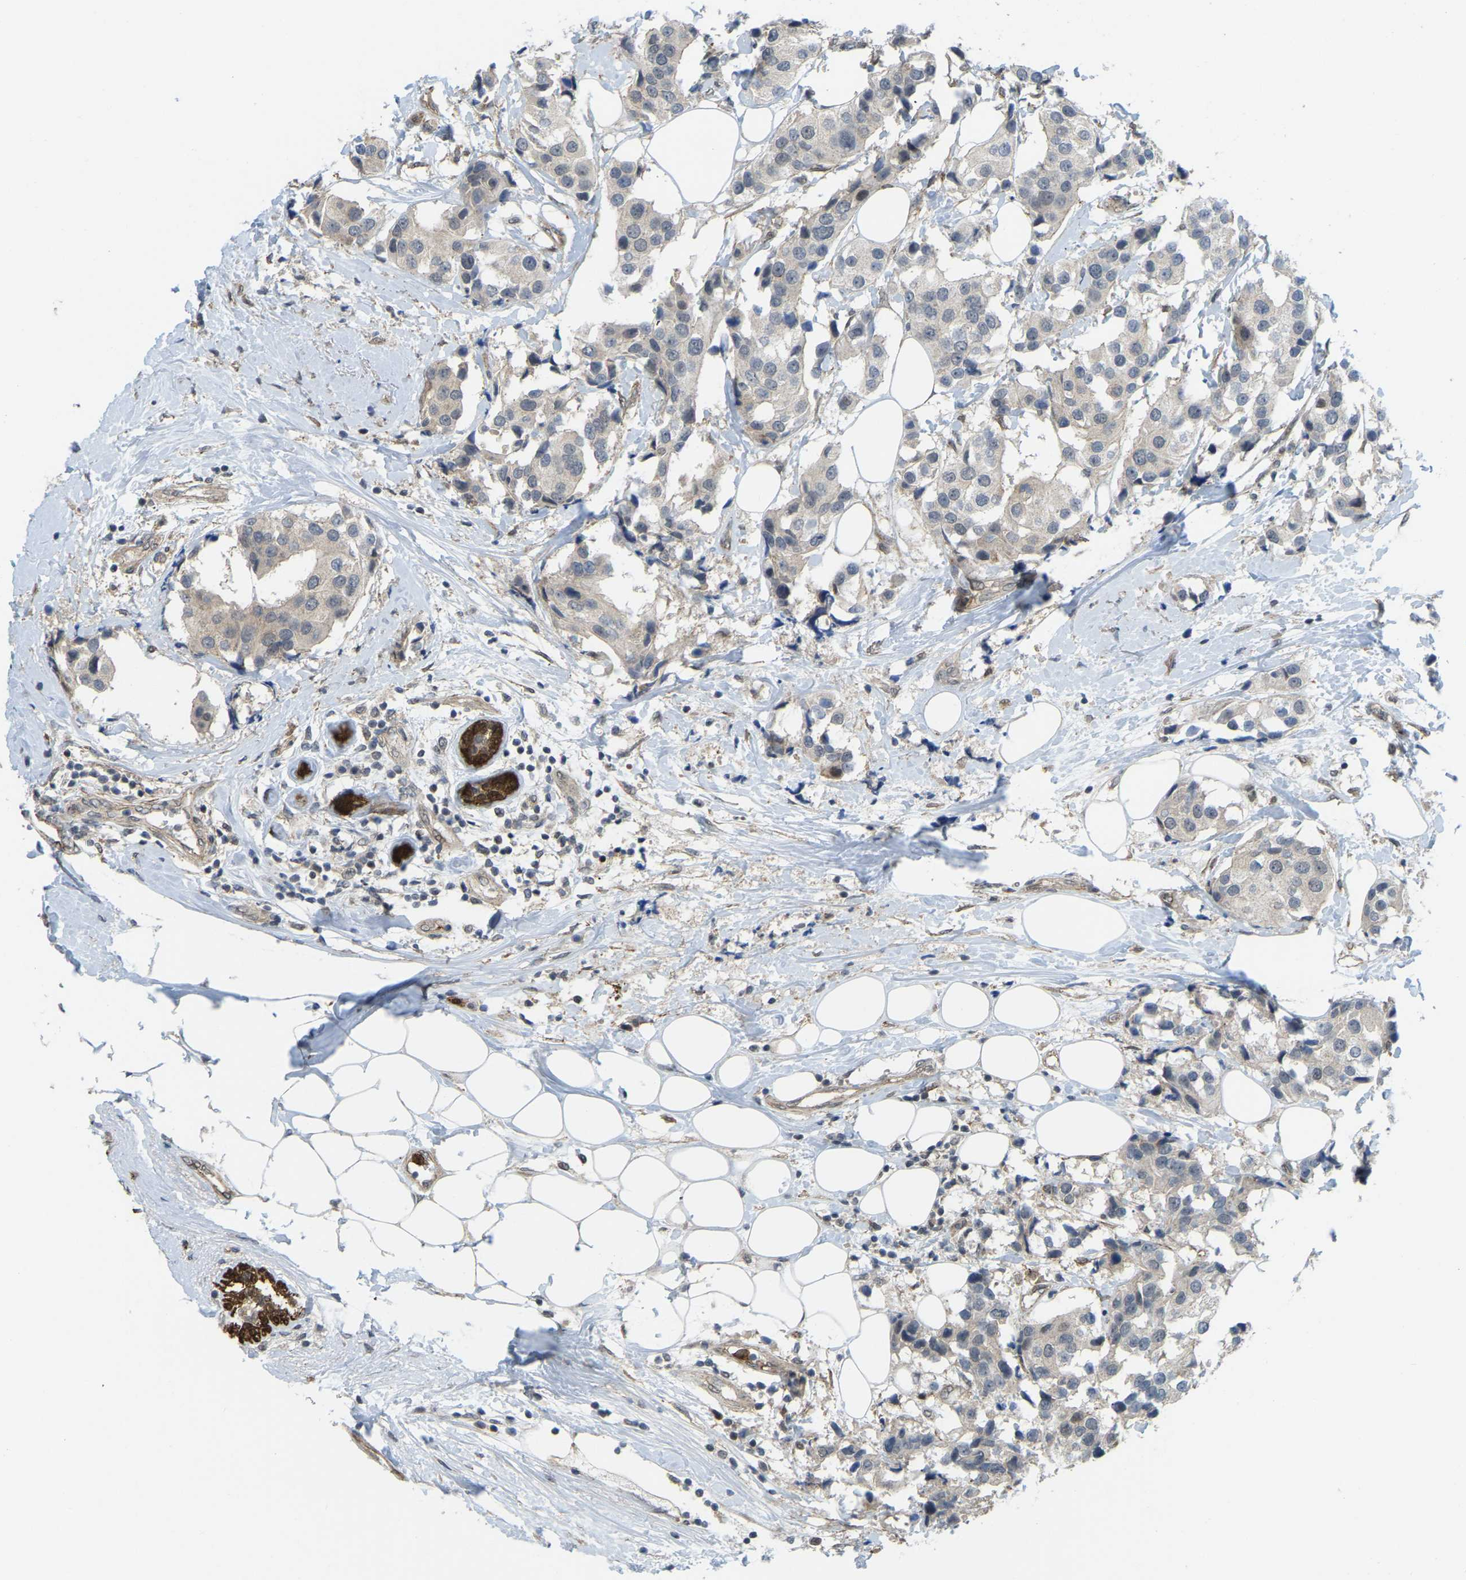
{"staining": {"intensity": "negative", "quantity": "none", "location": "none"}, "tissue": "breast cancer", "cell_type": "Tumor cells", "image_type": "cancer", "snomed": [{"axis": "morphology", "description": "Normal tissue, NOS"}, {"axis": "morphology", "description": "Duct carcinoma"}, {"axis": "topography", "description": "Breast"}], "caption": "This is an IHC photomicrograph of breast cancer. There is no positivity in tumor cells.", "gene": "SERPINB5", "patient": {"sex": "female", "age": 39}}